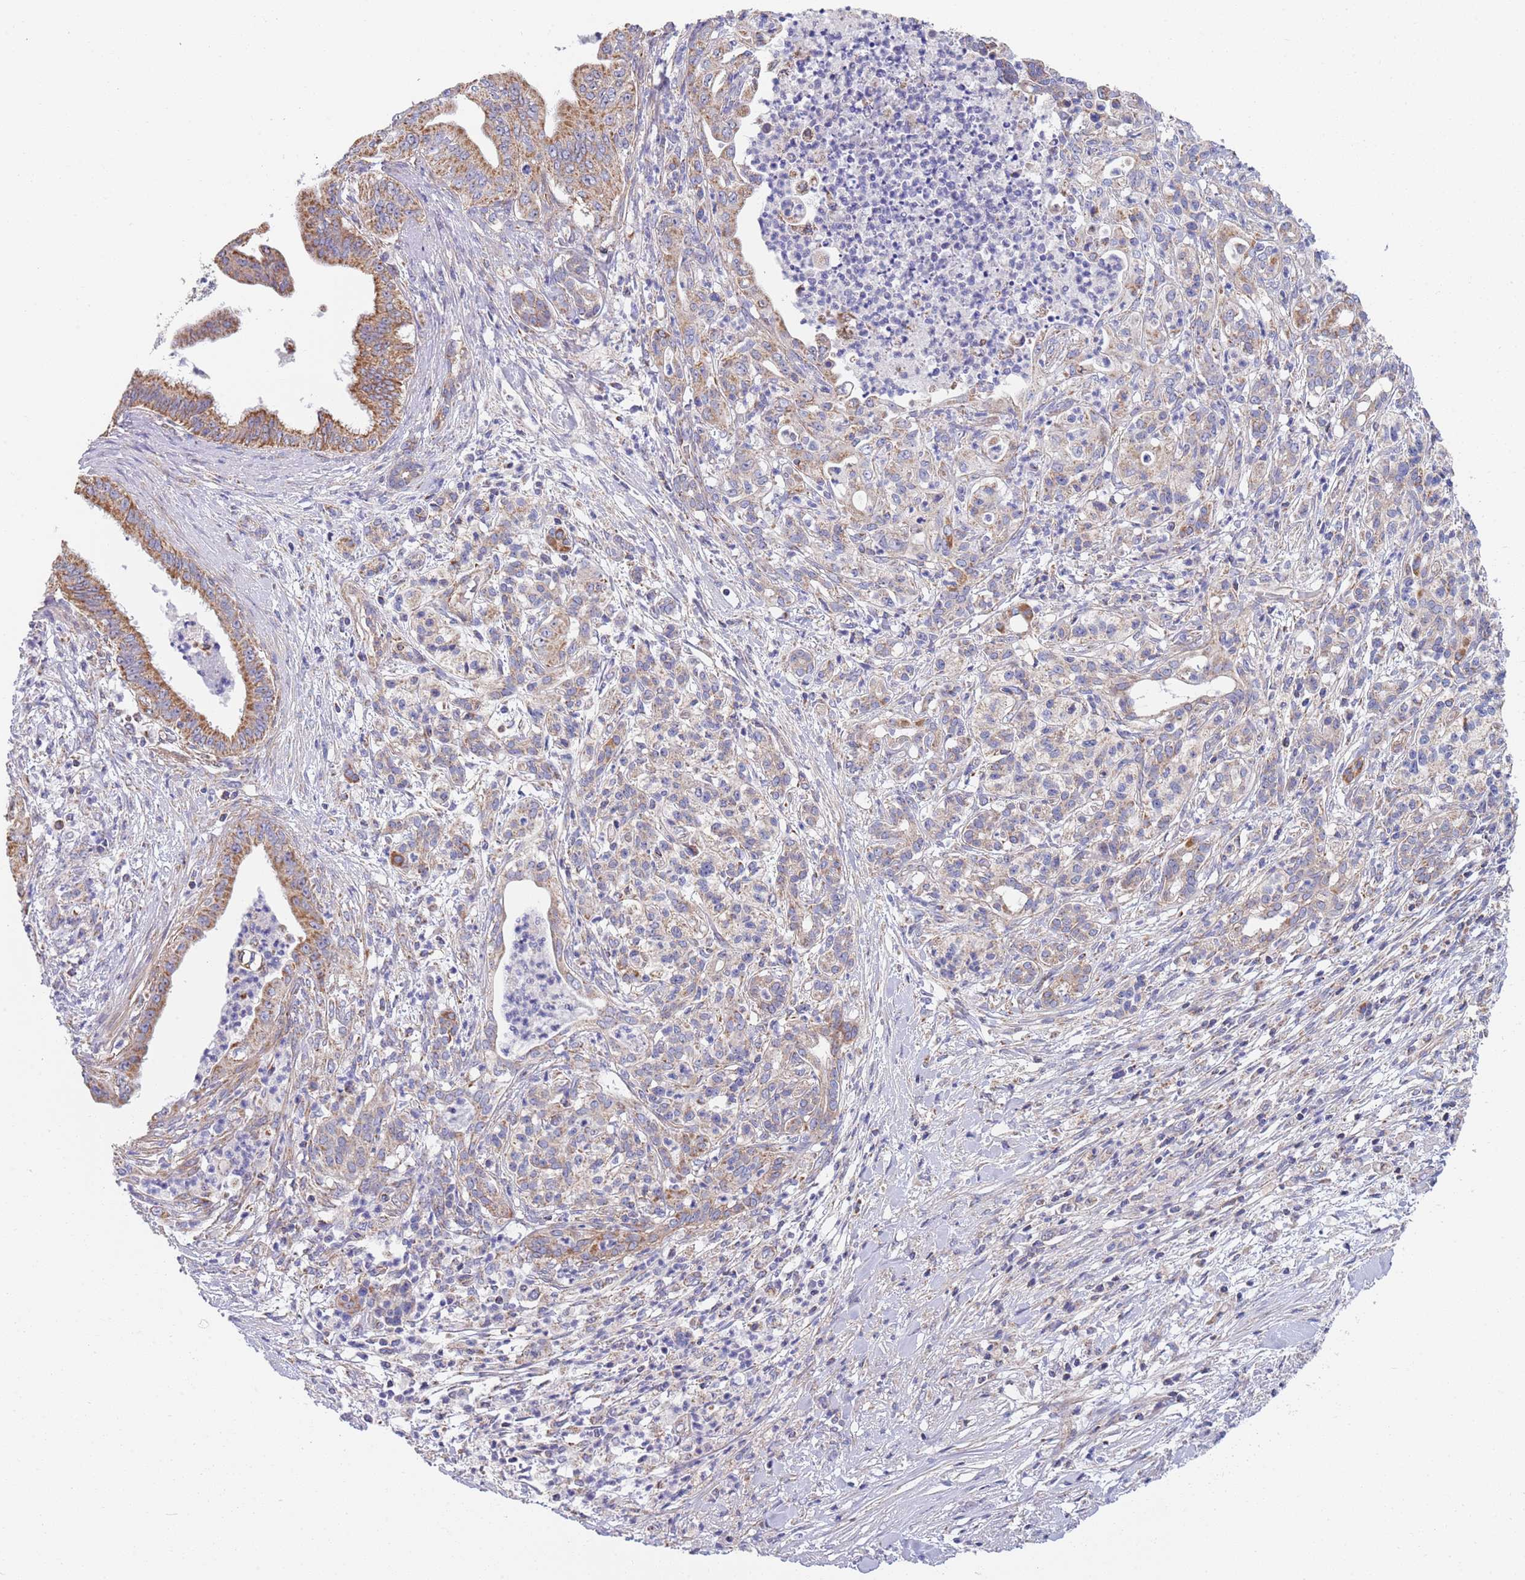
{"staining": {"intensity": "moderate", "quantity": ">75%", "location": "cytoplasmic/membranous"}, "tissue": "pancreatic cancer", "cell_type": "Tumor cells", "image_type": "cancer", "snomed": [{"axis": "morphology", "description": "Adenocarcinoma, NOS"}, {"axis": "topography", "description": "Pancreas"}], "caption": "Protein staining demonstrates moderate cytoplasmic/membranous staining in approximately >75% of tumor cells in pancreatic cancer (adenocarcinoma). (brown staining indicates protein expression, while blue staining denotes nuclei).", "gene": "PWWP3A", "patient": {"sex": "male", "age": 58}}